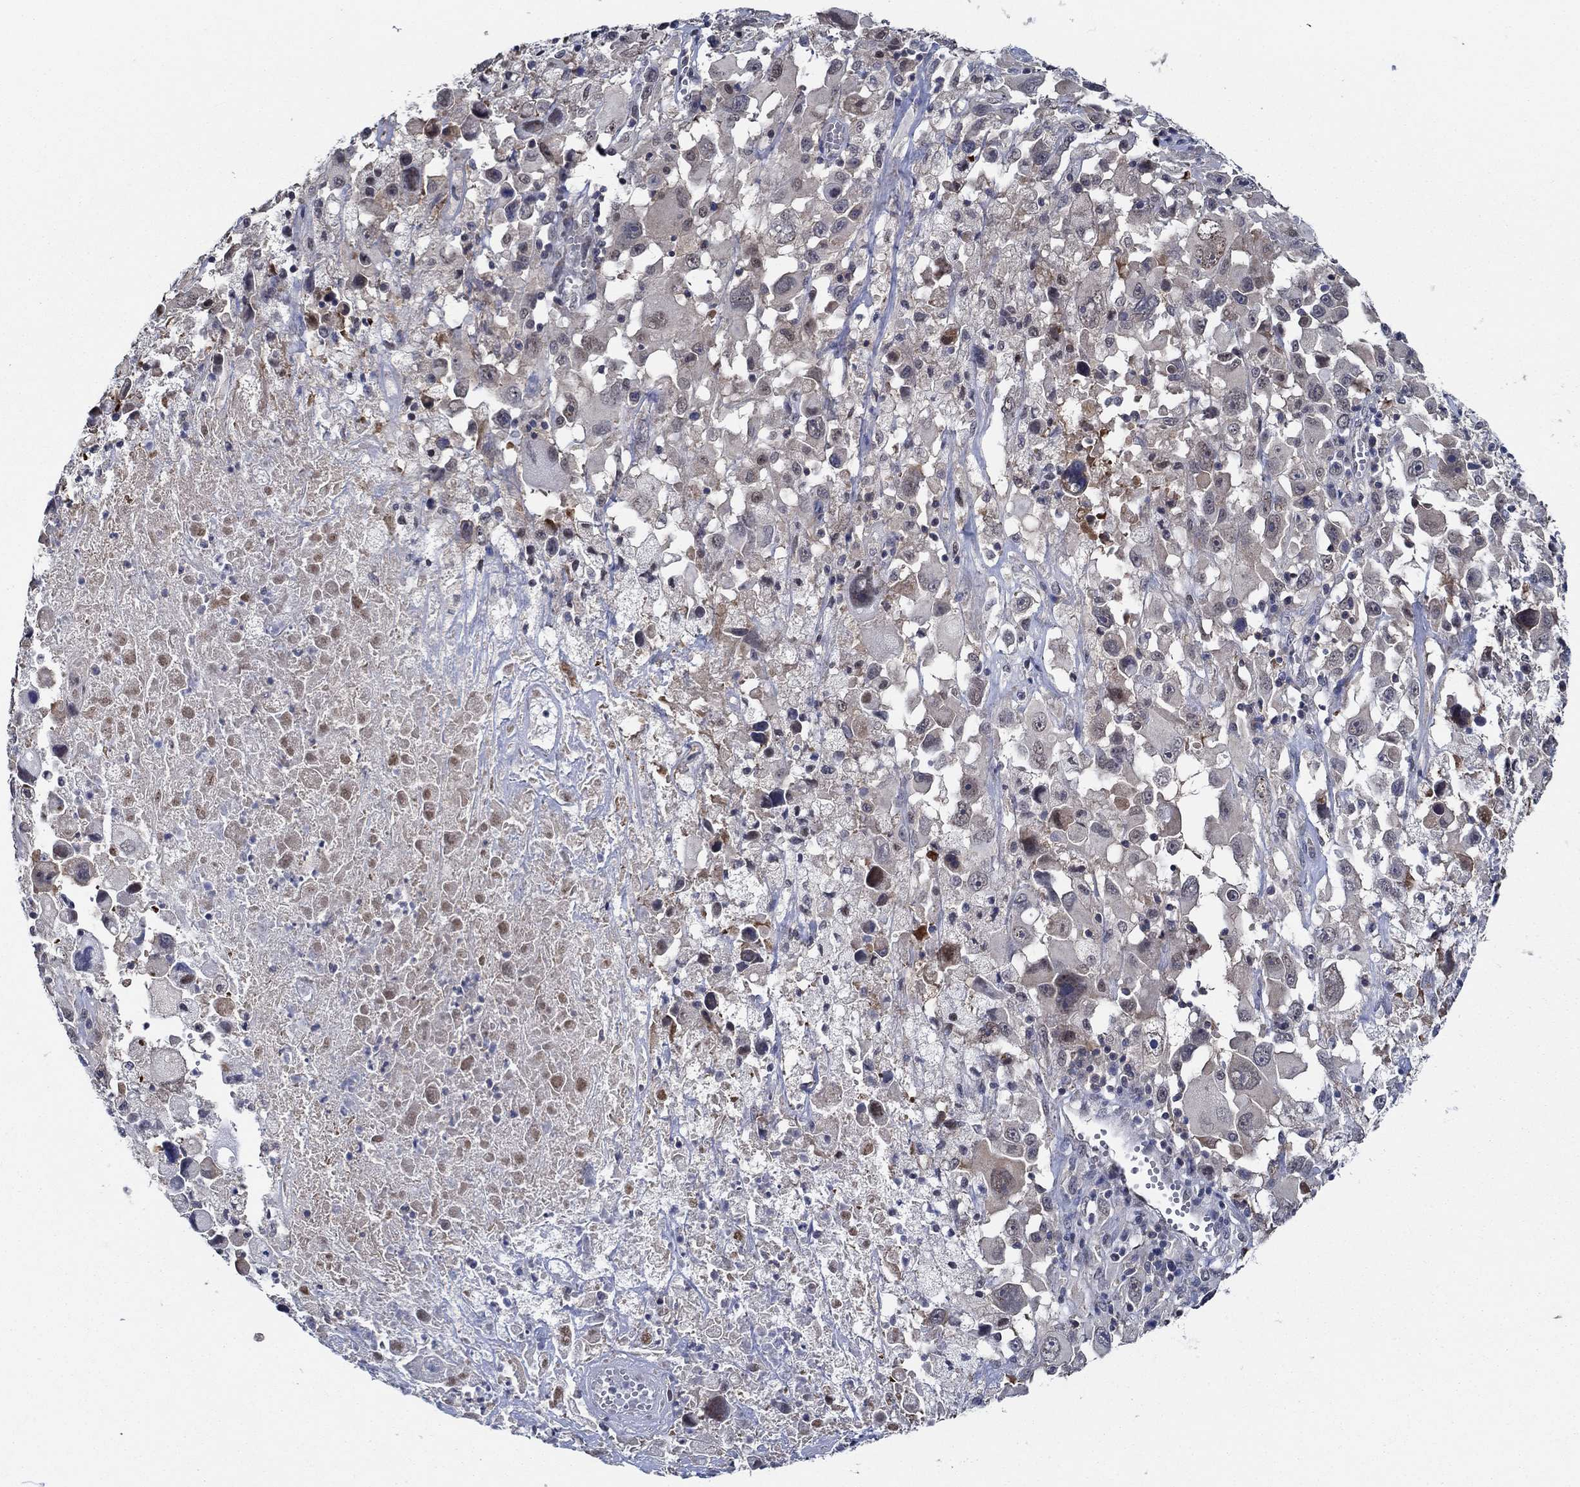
{"staining": {"intensity": "weak", "quantity": "<25%", "location": "cytoplasmic/membranous"}, "tissue": "melanoma", "cell_type": "Tumor cells", "image_type": "cancer", "snomed": [{"axis": "morphology", "description": "Malignant melanoma, Metastatic site"}, {"axis": "topography", "description": "Lymph node"}], "caption": "IHC of human melanoma shows no staining in tumor cells.", "gene": "DACT1", "patient": {"sex": "male", "age": 50}}